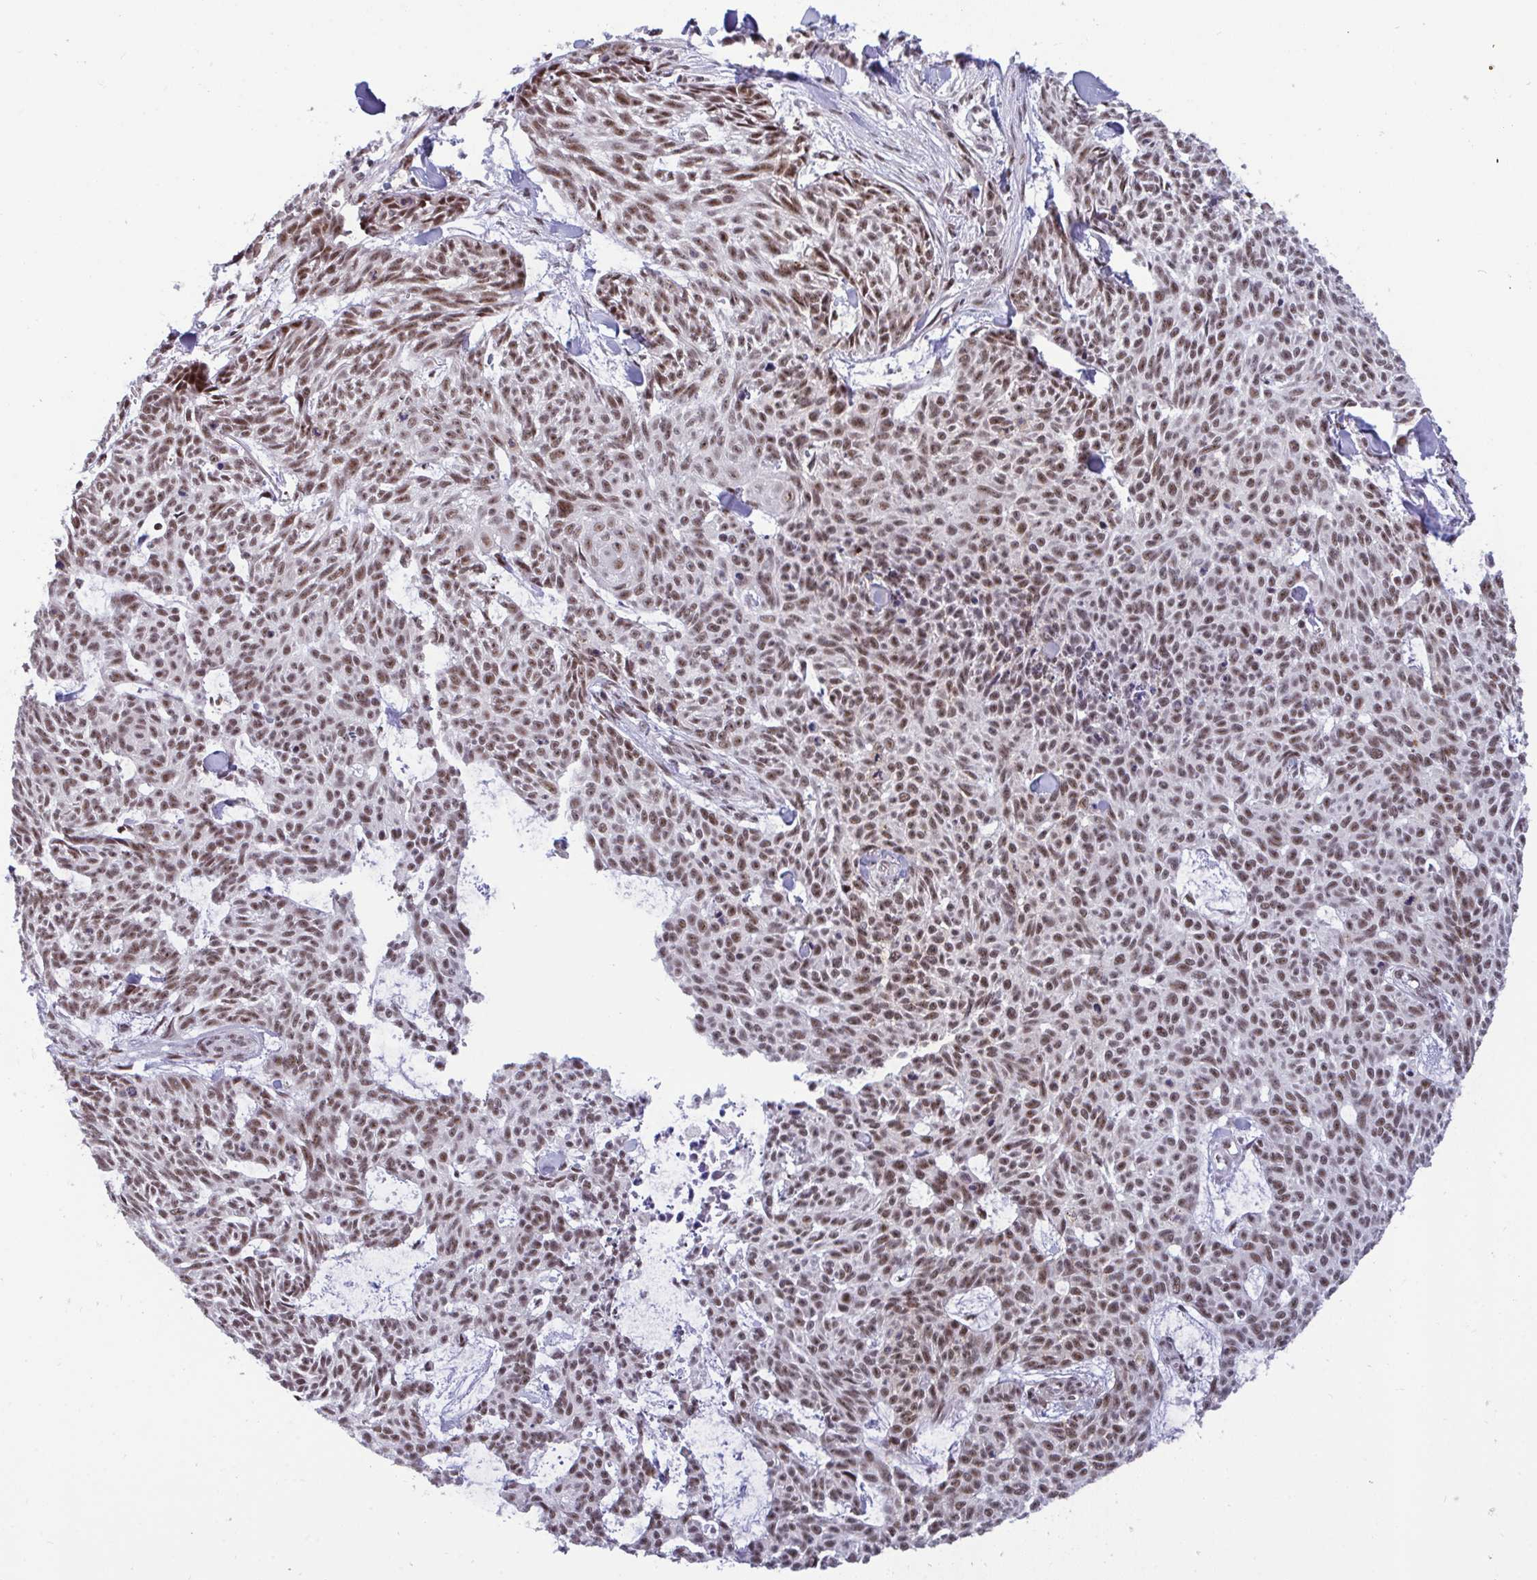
{"staining": {"intensity": "moderate", "quantity": ">75%", "location": "nuclear"}, "tissue": "skin cancer", "cell_type": "Tumor cells", "image_type": "cancer", "snomed": [{"axis": "morphology", "description": "Basal cell carcinoma"}, {"axis": "topography", "description": "Skin"}], "caption": "High-power microscopy captured an IHC photomicrograph of skin basal cell carcinoma, revealing moderate nuclear staining in about >75% of tumor cells.", "gene": "WBP11", "patient": {"sex": "female", "age": 93}}